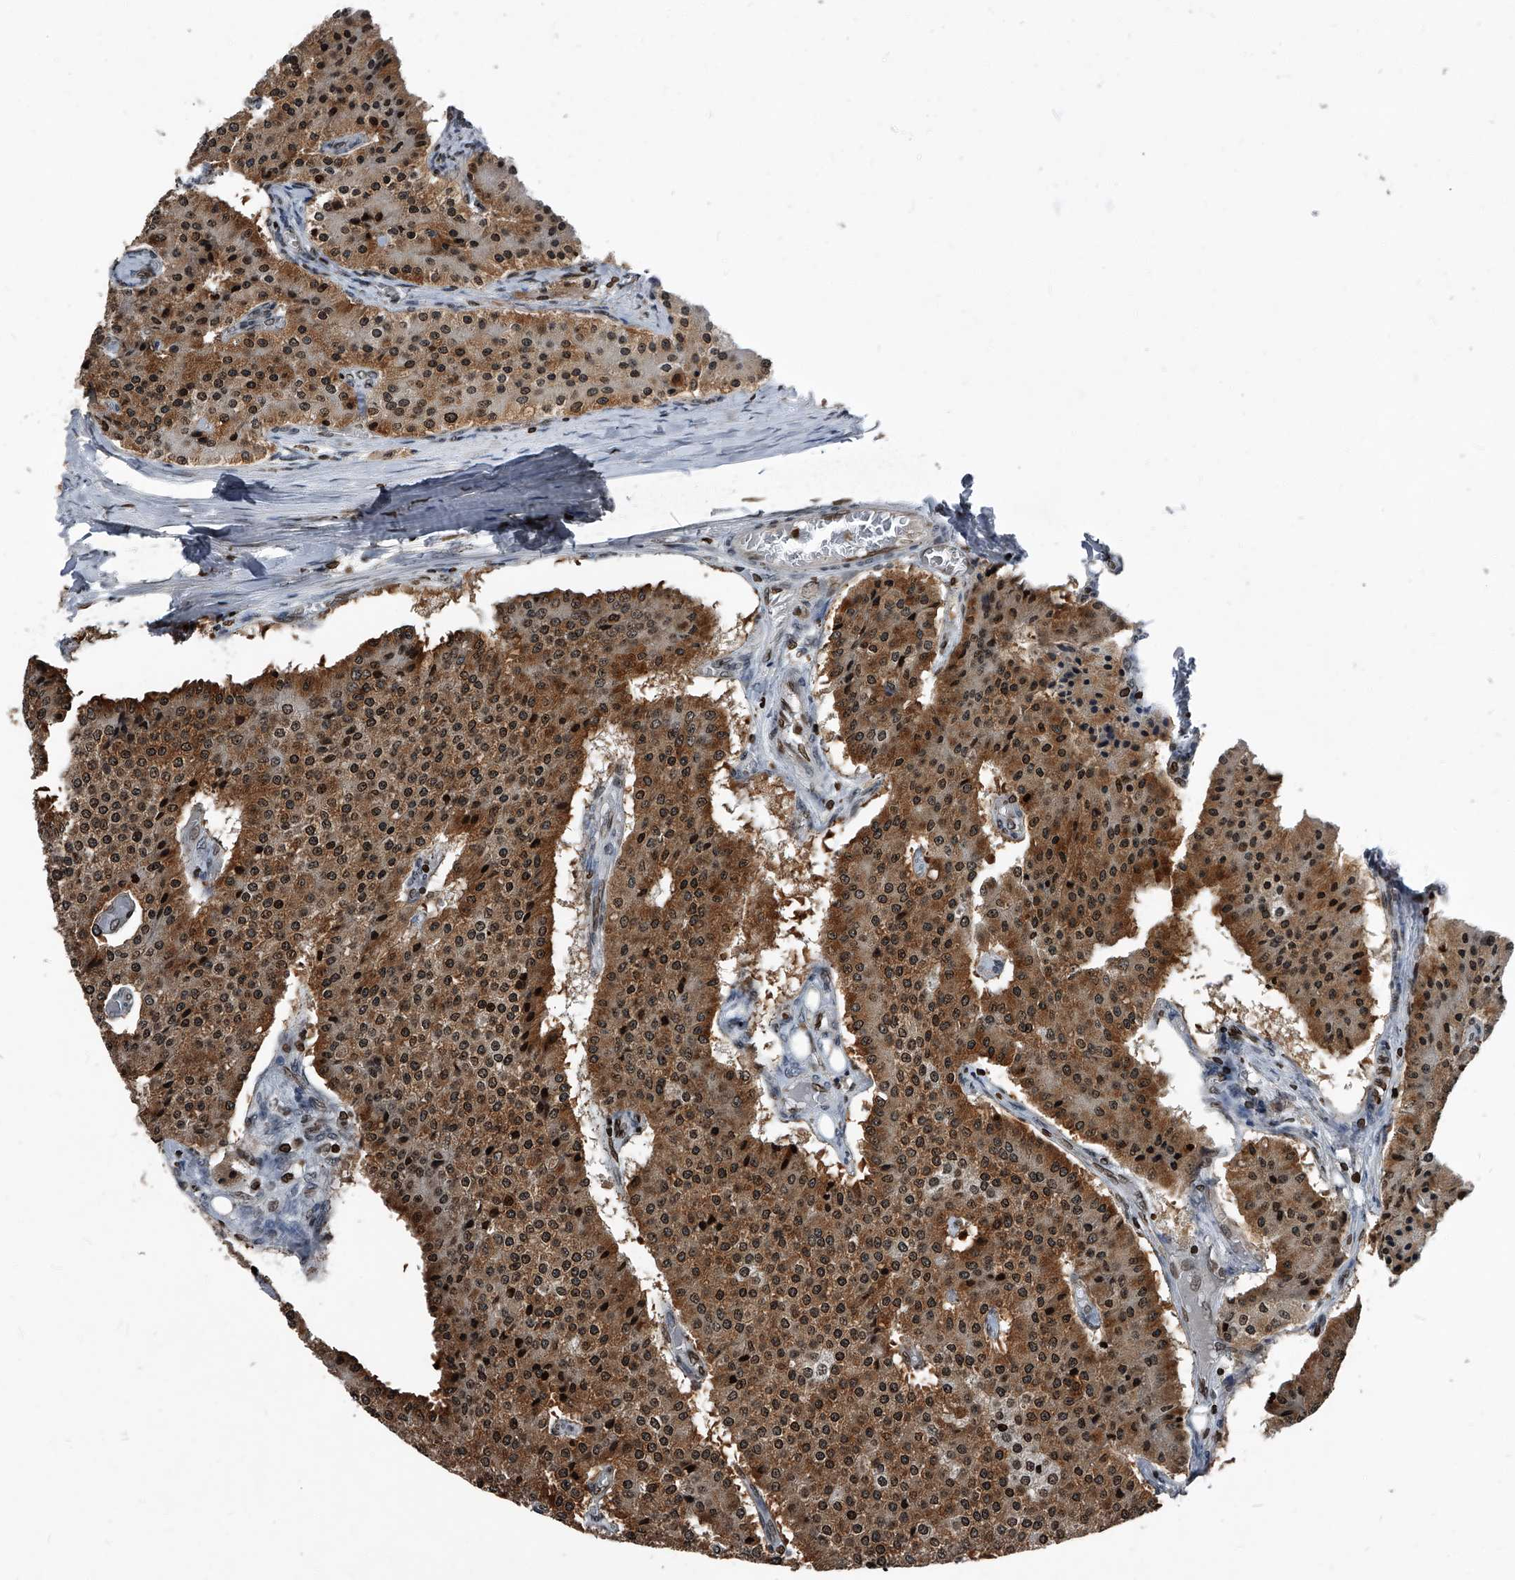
{"staining": {"intensity": "moderate", "quantity": ">75%", "location": "cytoplasmic/membranous,nuclear"}, "tissue": "carcinoid", "cell_type": "Tumor cells", "image_type": "cancer", "snomed": [{"axis": "morphology", "description": "Carcinoid, malignant, NOS"}, {"axis": "topography", "description": "Colon"}], "caption": "A medium amount of moderate cytoplasmic/membranous and nuclear staining is seen in about >75% of tumor cells in carcinoid tissue. The staining was performed using DAB (3,3'-diaminobenzidine), with brown indicating positive protein expression. Nuclei are stained blue with hematoxylin.", "gene": "PHF20", "patient": {"sex": "female", "age": 52}}